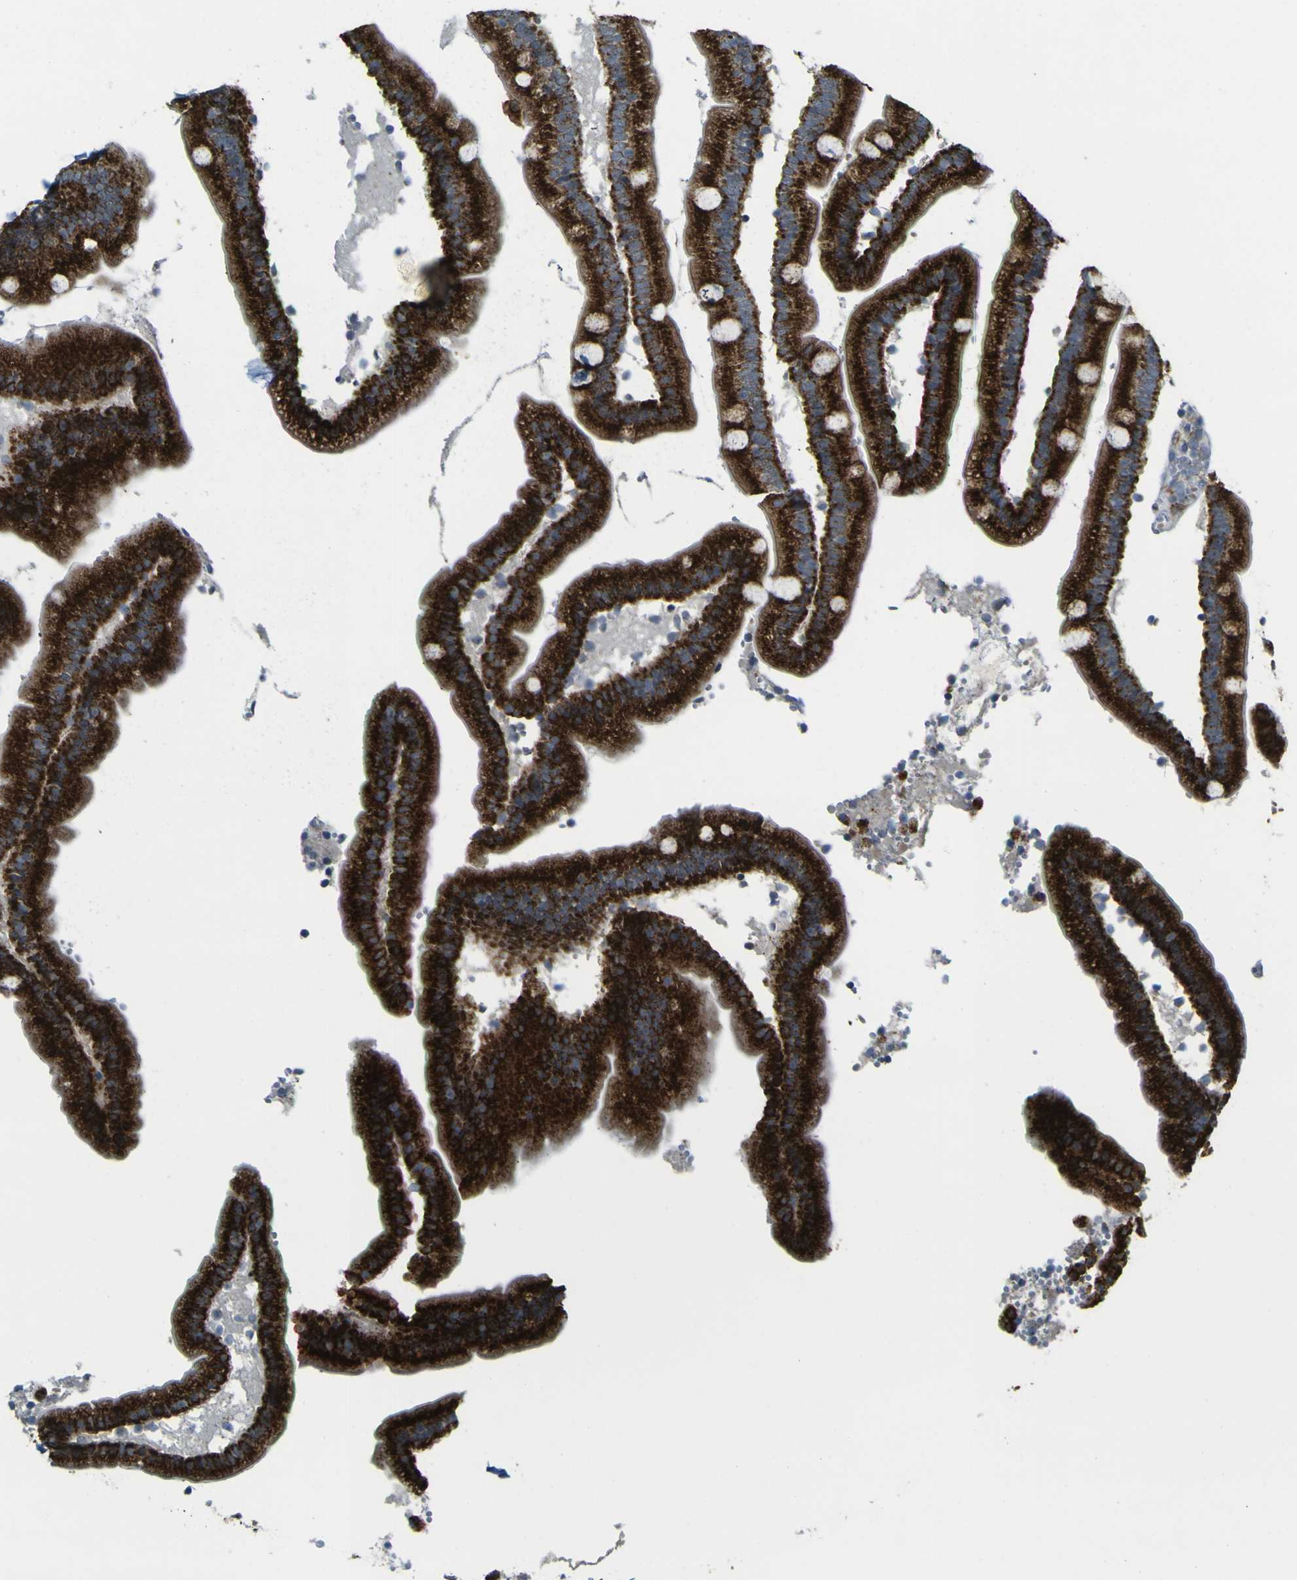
{"staining": {"intensity": "strong", "quantity": ">75%", "location": "cytoplasmic/membranous"}, "tissue": "duodenum", "cell_type": "Glandular cells", "image_type": "normal", "snomed": [{"axis": "morphology", "description": "Normal tissue, NOS"}, {"axis": "topography", "description": "Duodenum"}], "caption": "Glandular cells demonstrate high levels of strong cytoplasmic/membranous expression in approximately >75% of cells in unremarkable human duodenum. (IHC, brightfield microscopy, high magnification).", "gene": "ACBD5", "patient": {"sex": "male", "age": 66}}